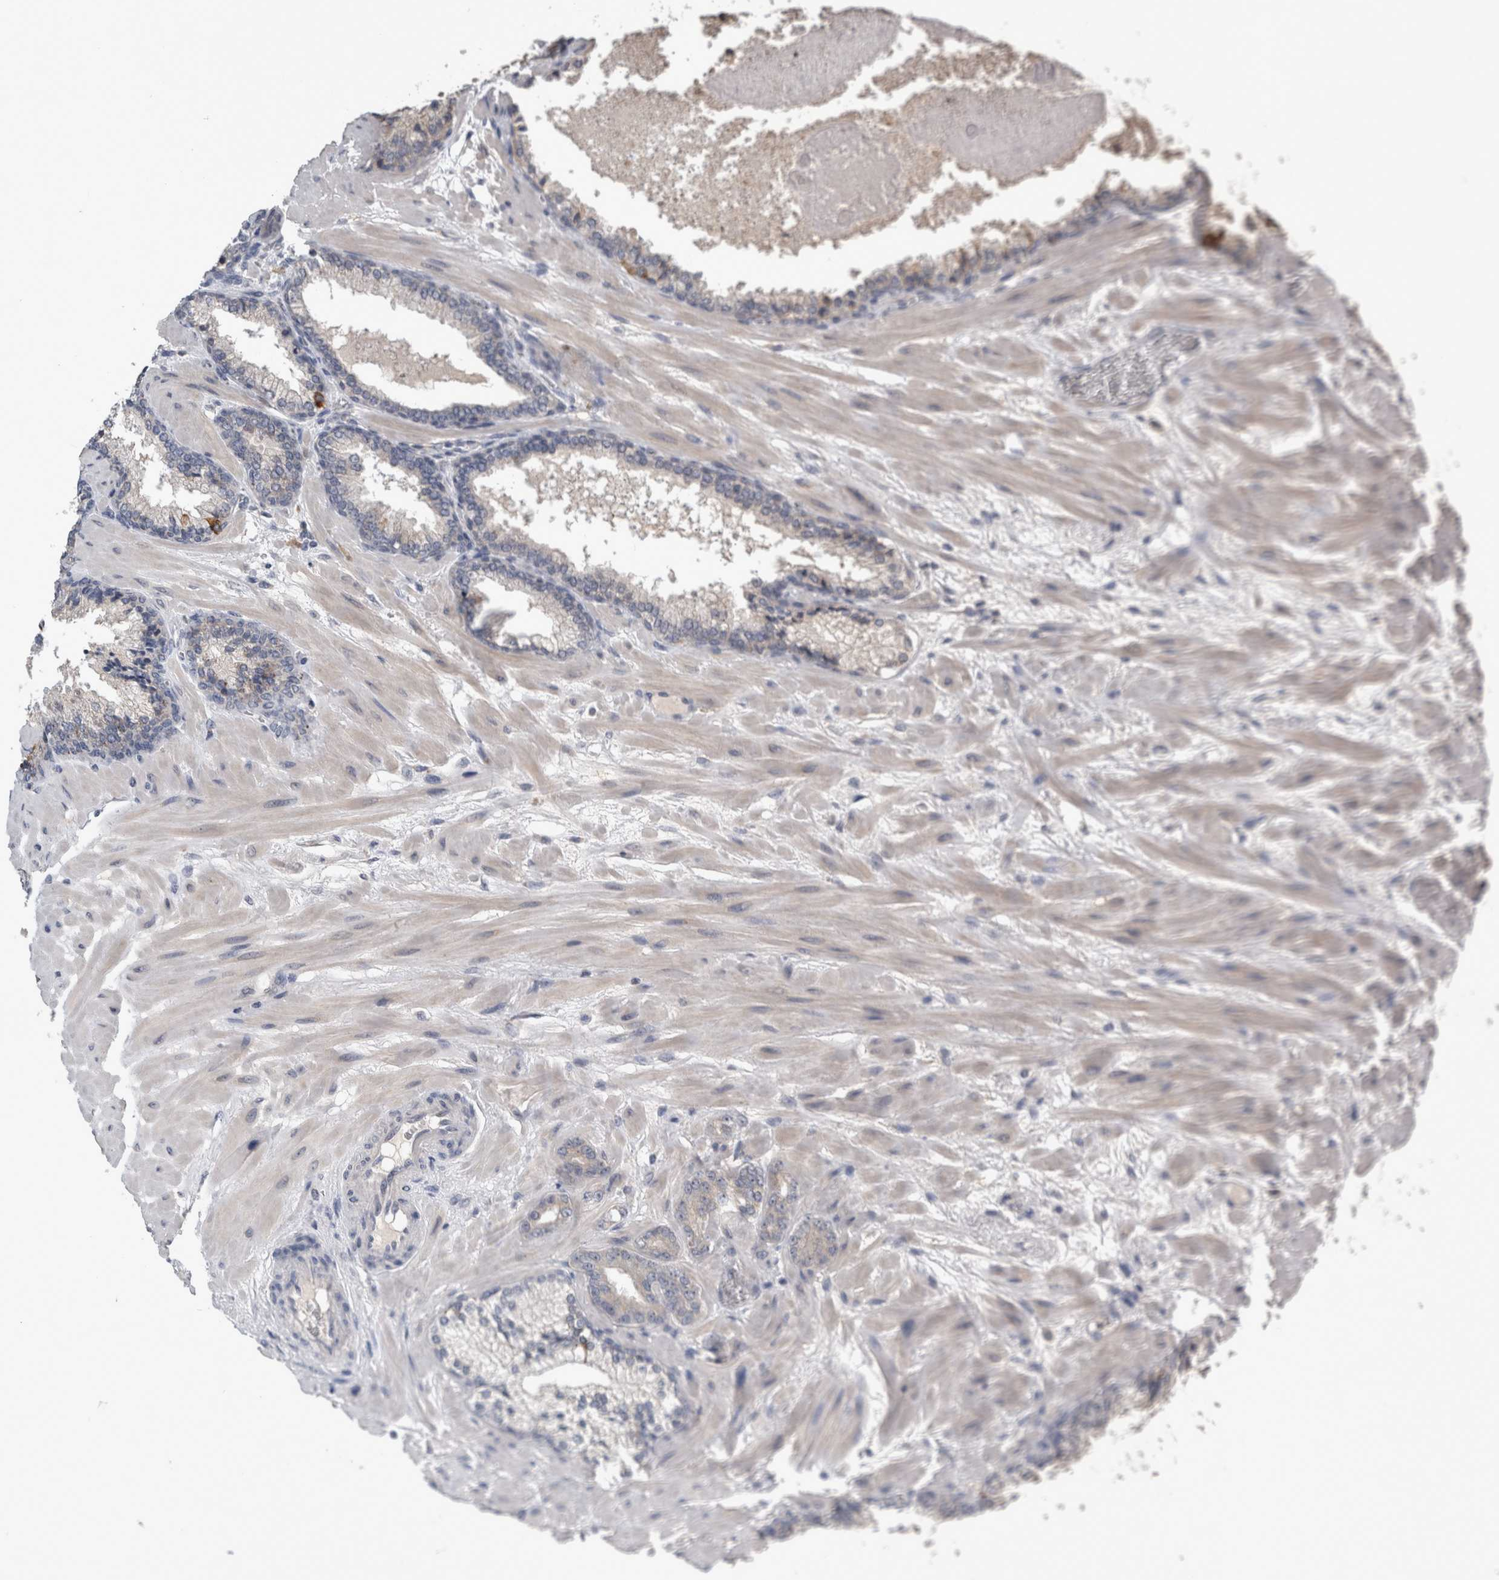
{"staining": {"intensity": "negative", "quantity": "none", "location": "none"}, "tissue": "prostate cancer", "cell_type": "Tumor cells", "image_type": "cancer", "snomed": [{"axis": "morphology", "description": "Adenocarcinoma, Low grade"}, {"axis": "topography", "description": "Prostate"}], "caption": "Prostate low-grade adenocarcinoma stained for a protein using immunohistochemistry (IHC) shows no expression tumor cells.", "gene": "ANXA13", "patient": {"sex": "male", "age": 63}}